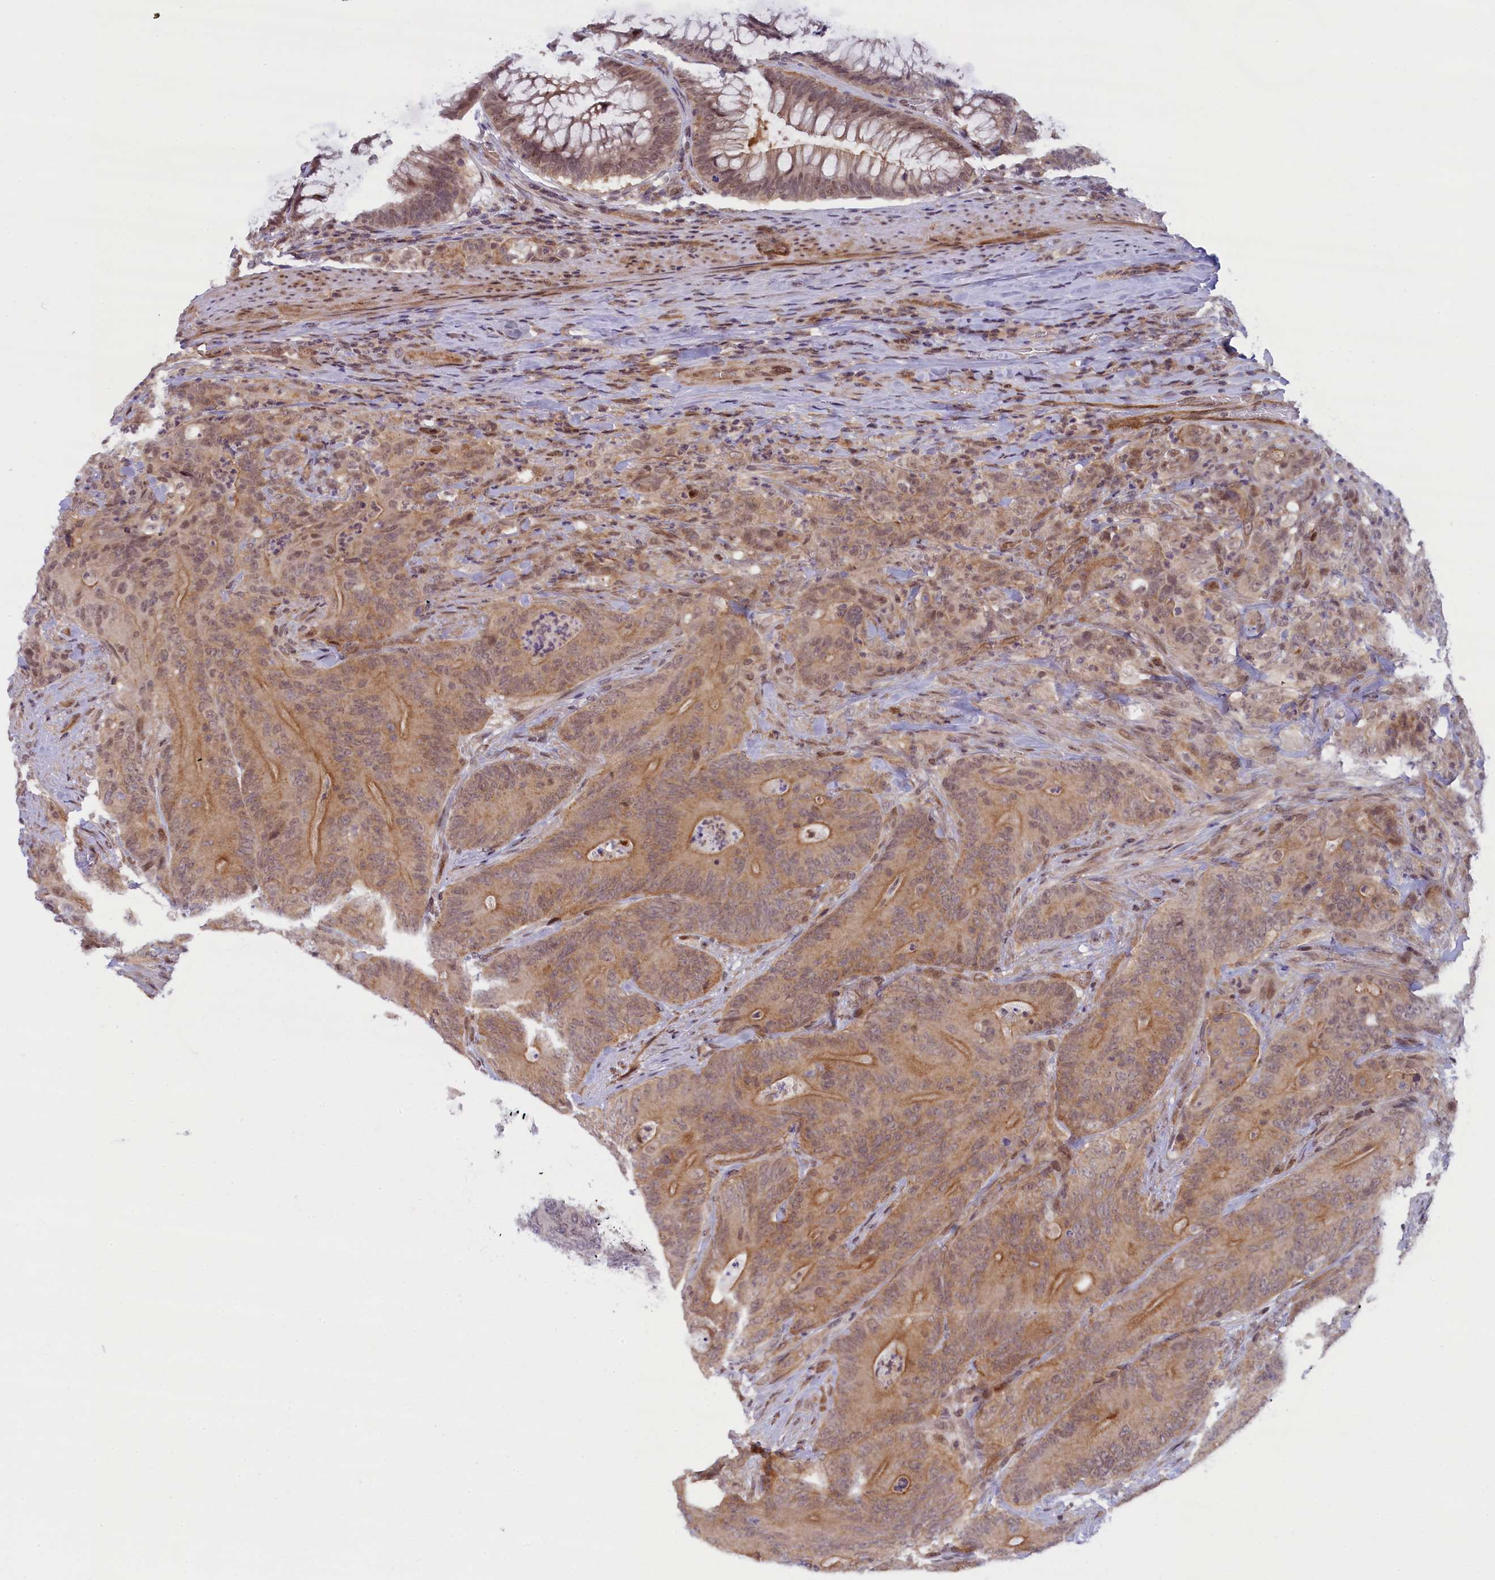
{"staining": {"intensity": "moderate", "quantity": ">75%", "location": "cytoplasmic/membranous,nuclear"}, "tissue": "colorectal cancer", "cell_type": "Tumor cells", "image_type": "cancer", "snomed": [{"axis": "morphology", "description": "Normal tissue, NOS"}, {"axis": "topography", "description": "Colon"}], "caption": "Immunohistochemical staining of colorectal cancer displays medium levels of moderate cytoplasmic/membranous and nuclear expression in approximately >75% of tumor cells. Nuclei are stained in blue.", "gene": "FCHO1", "patient": {"sex": "female", "age": 82}}